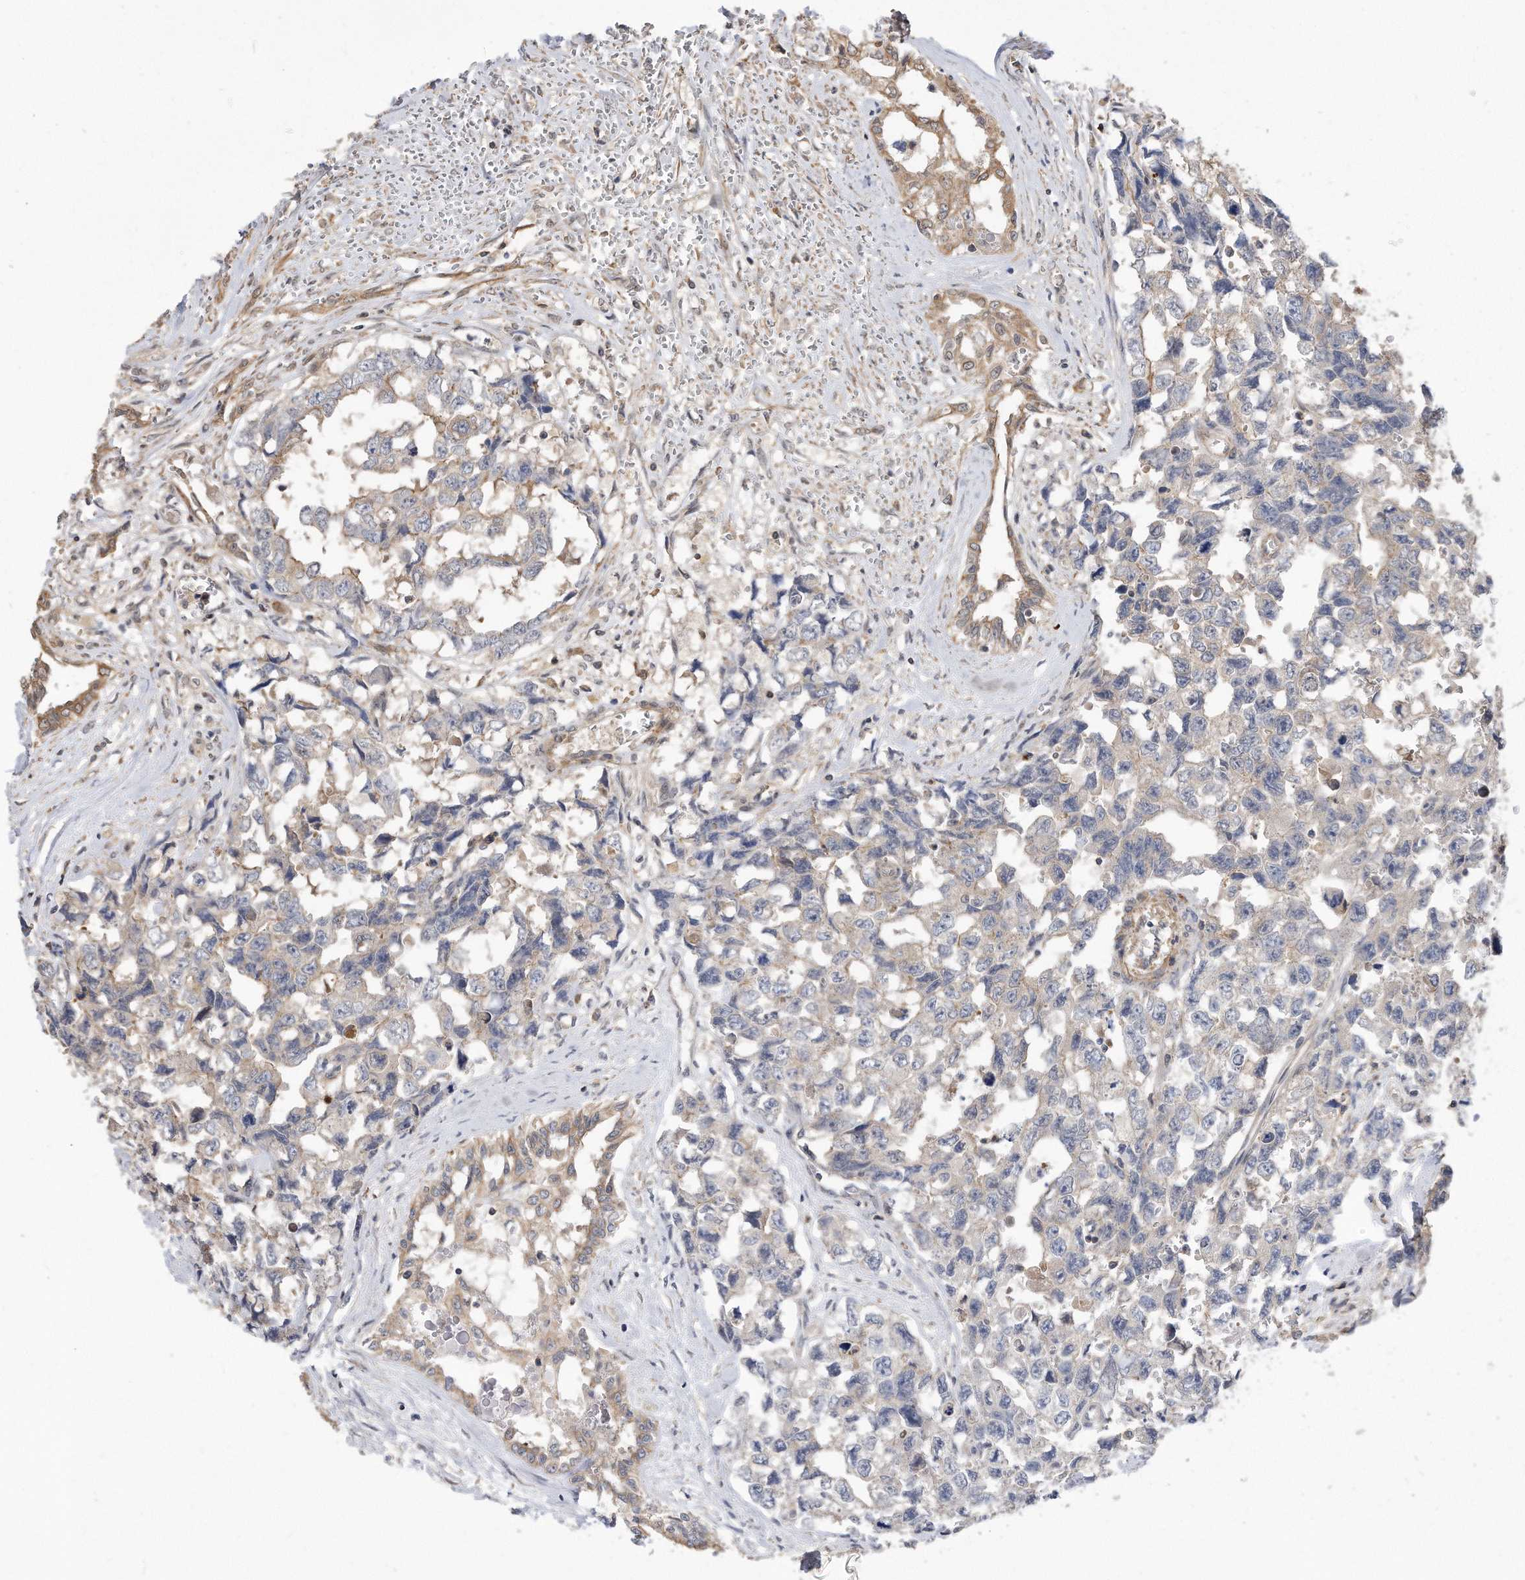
{"staining": {"intensity": "negative", "quantity": "none", "location": "none"}, "tissue": "testis cancer", "cell_type": "Tumor cells", "image_type": "cancer", "snomed": [{"axis": "morphology", "description": "Carcinoma, Embryonal, NOS"}, {"axis": "topography", "description": "Testis"}], "caption": "Tumor cells show no significant positivity in embryonal carcinoma (testis).", "gene": "TCP1", "patient": {"sex": "male", "age": 31}}